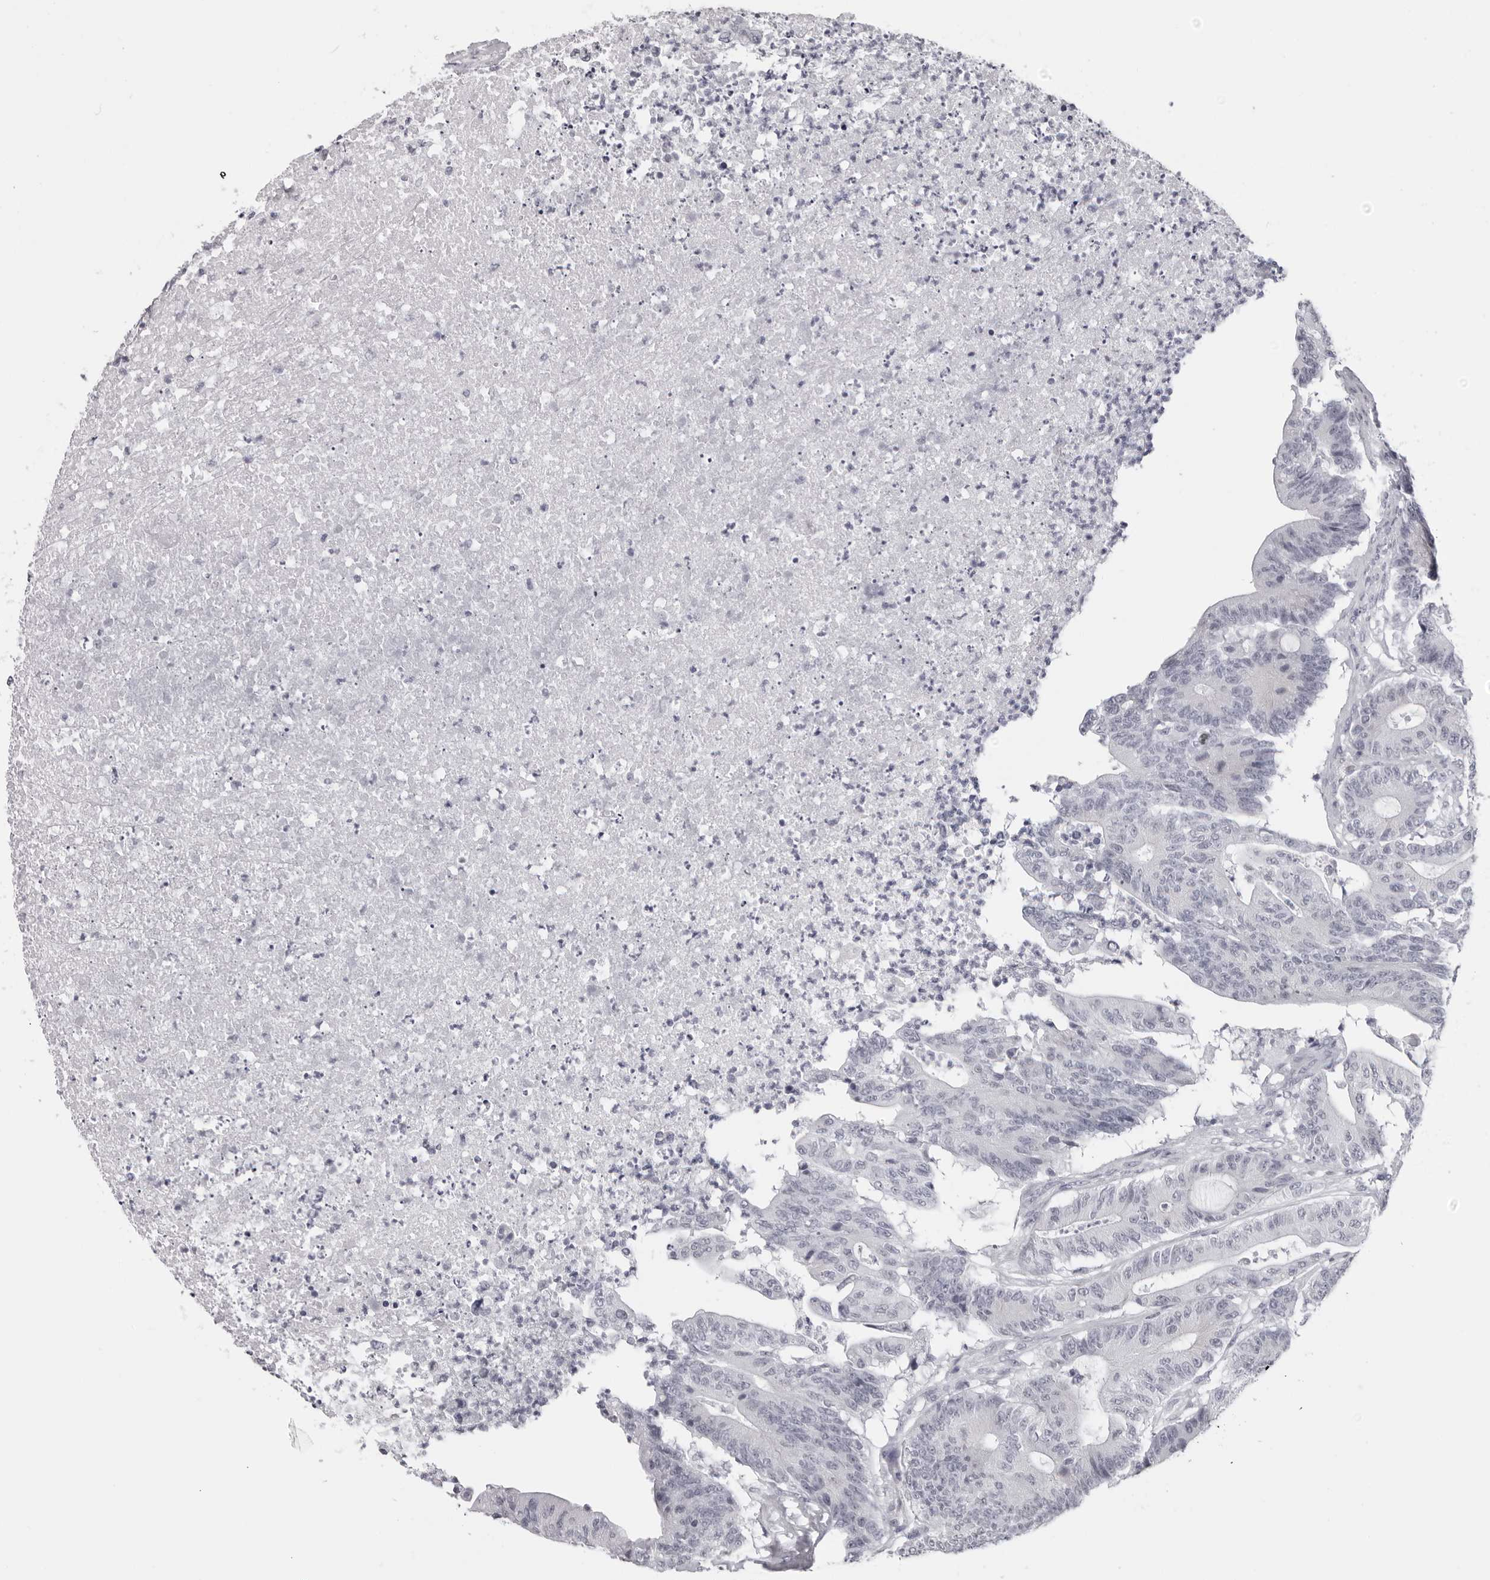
{"staining": {"intensity": "negative", "quantity": "none", "location": "none"}, "tissue": "colorectal cancer", "cell_type": "Tumor cells", "image_type": "cancer", "snomed": [{"axis": "morphology", "description": "Adenocarcinoma, NOS"}, {"axis": "topography", "description": "Colon"}], "caption": "A high-resolution histopathology image shows immunohistochemistry staining of colorectal cancer, which shows no significant staining in tumor cells.", "gene": "DNALI1", "patient": {"sex": "female", "age": 84}}